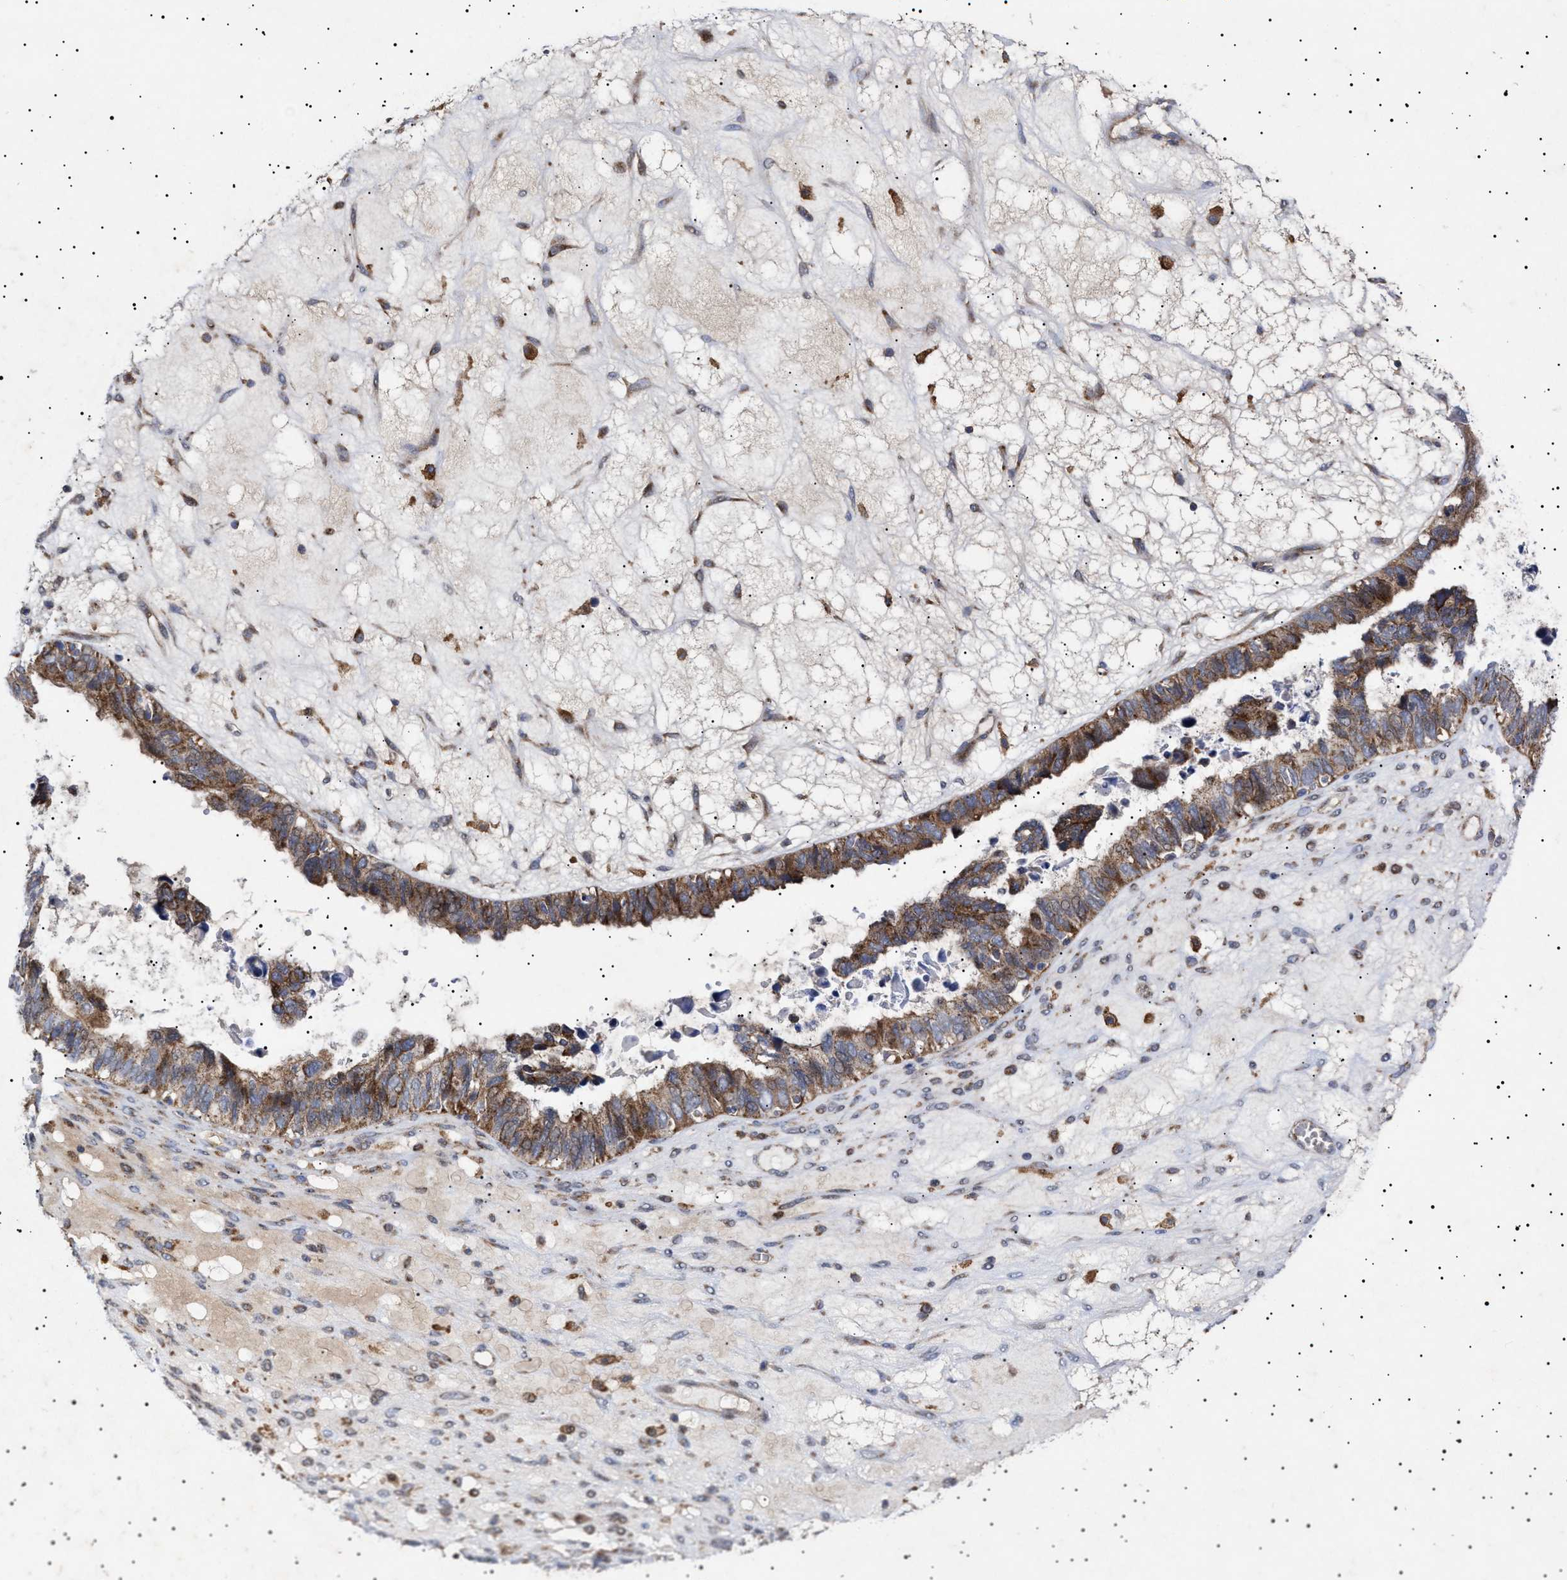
{"staining": {"intensity": "moderate", "quantity": ">75%", "location": "cytoplasmic/membranous"}, "tissue": "ovarian cancer", "cell_type": "Tumor cells", "image_type": "cancer", "snomed": [{"axis": "morphology", "description": "Cystadenocarcinoma, serous, NOS"}, {"axis": "topography", "description": "Ovary"}], "caption": "A high-resolution photomicrograph shows immunohistochemistry (IHC) staining of ovarian serous cystadenocarcinoma, which displays moderate cytoplasmic/membranous staining in approximately >75% of tumor cells. Ihc stains the protein in brown and the nuclei are stained blue.", "gene": "MRPL10", "patient": {"sex": "female", "age": 79}}